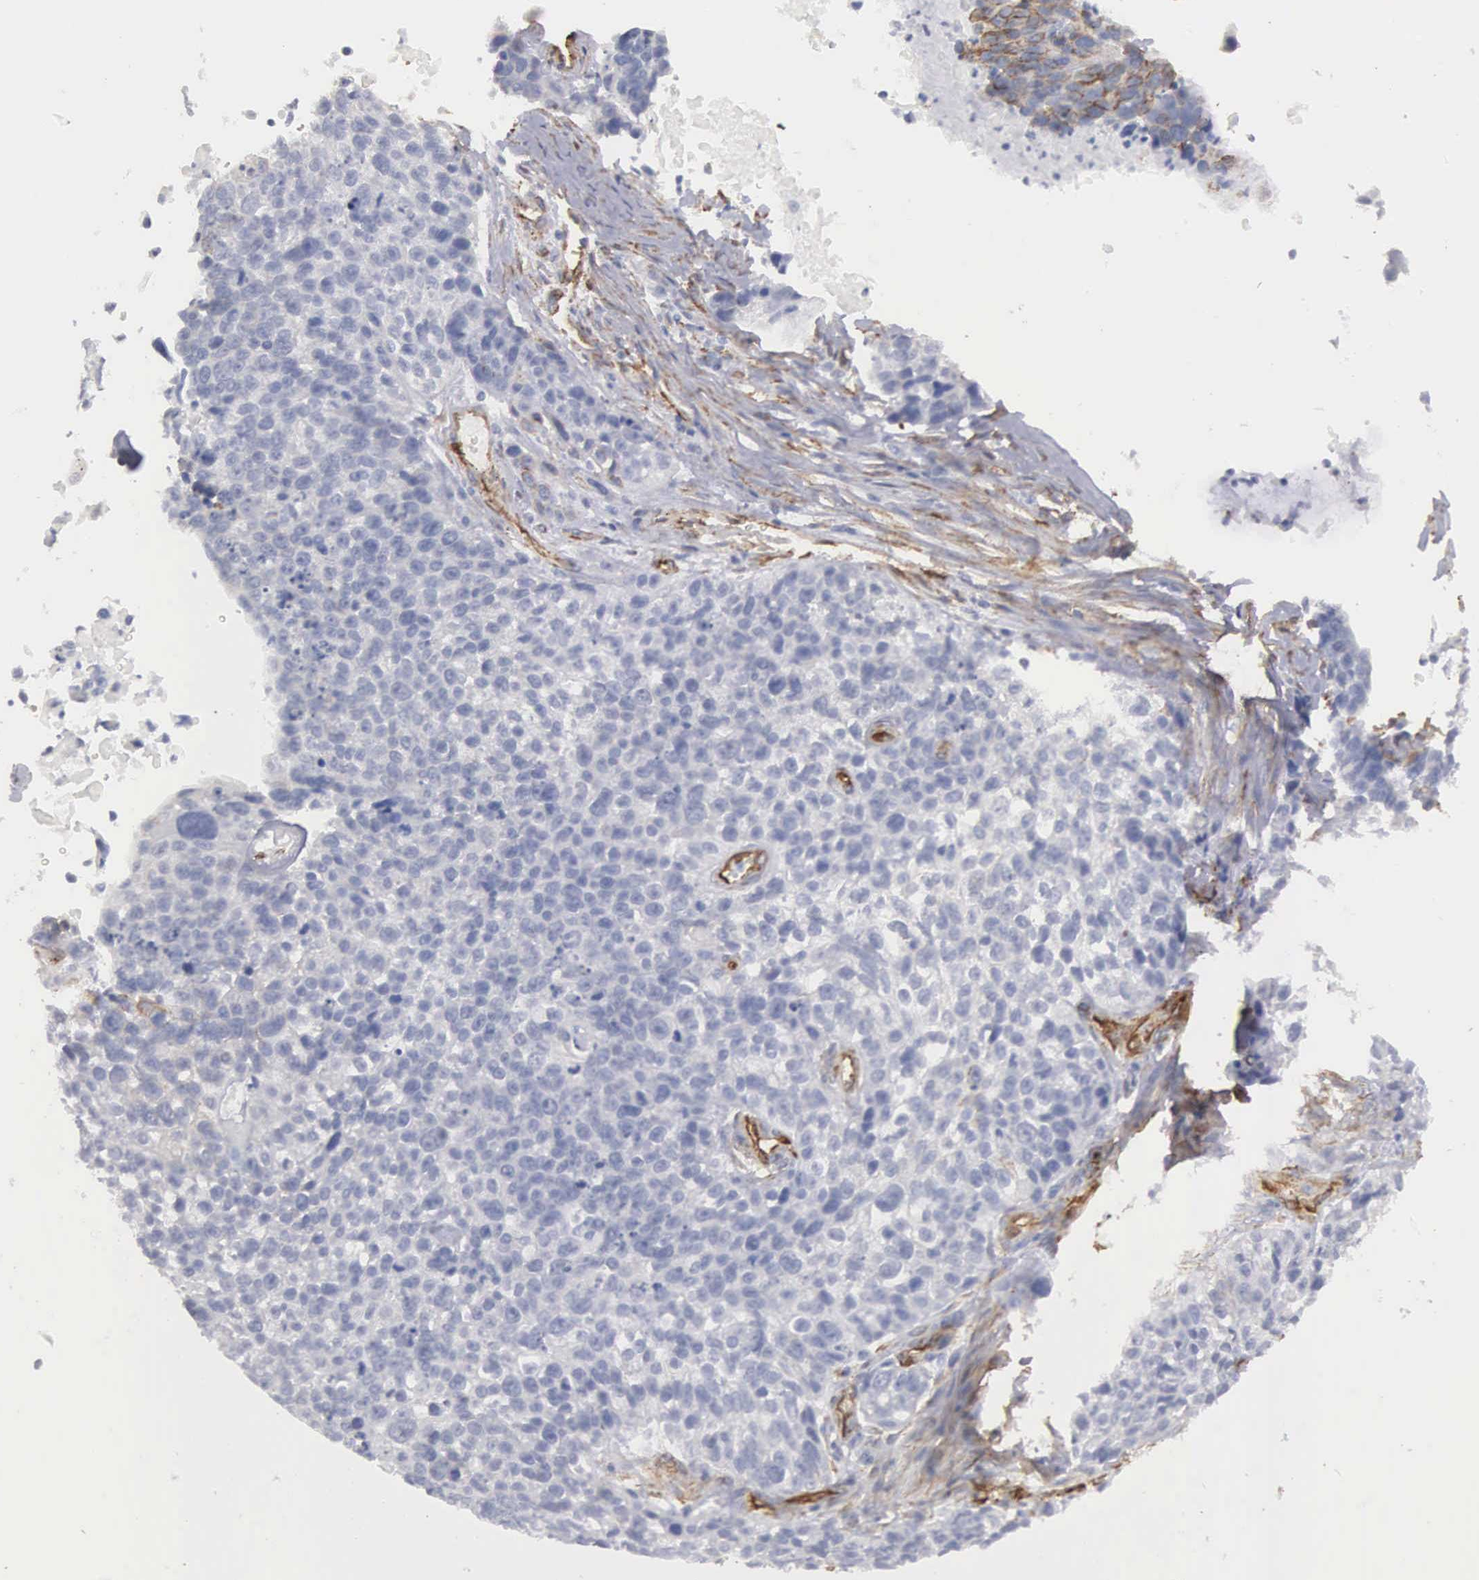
{"staining": {"intensity": "negative", "quantity": "none", "location": "none"}, "tissue": "lung cancer", "cell_type": "Tumor cells", "image_type": "cancer", "snomed": [{"axis": "morphology", "description": "Squamous cell carcinoma, NOS"}, {"axis": "topography", "description": "Lymph node"}, {"axis": "topography", "description": "Lung"}], "caption": "The immunohistochemistry (IHC) micrograph has no significant positivity in tumor cells of lung cancer (squamous cell carcinoma) tissue. The staining was performed using DAB (3,3'-diaminobenzidine) to visualize the protein expression in brown, while the nuclei were stained in blue with hematoxylin (Magnification: 20x).", "gene": "MAGEB10", "patient": {"sex": "male", "age": 74}}